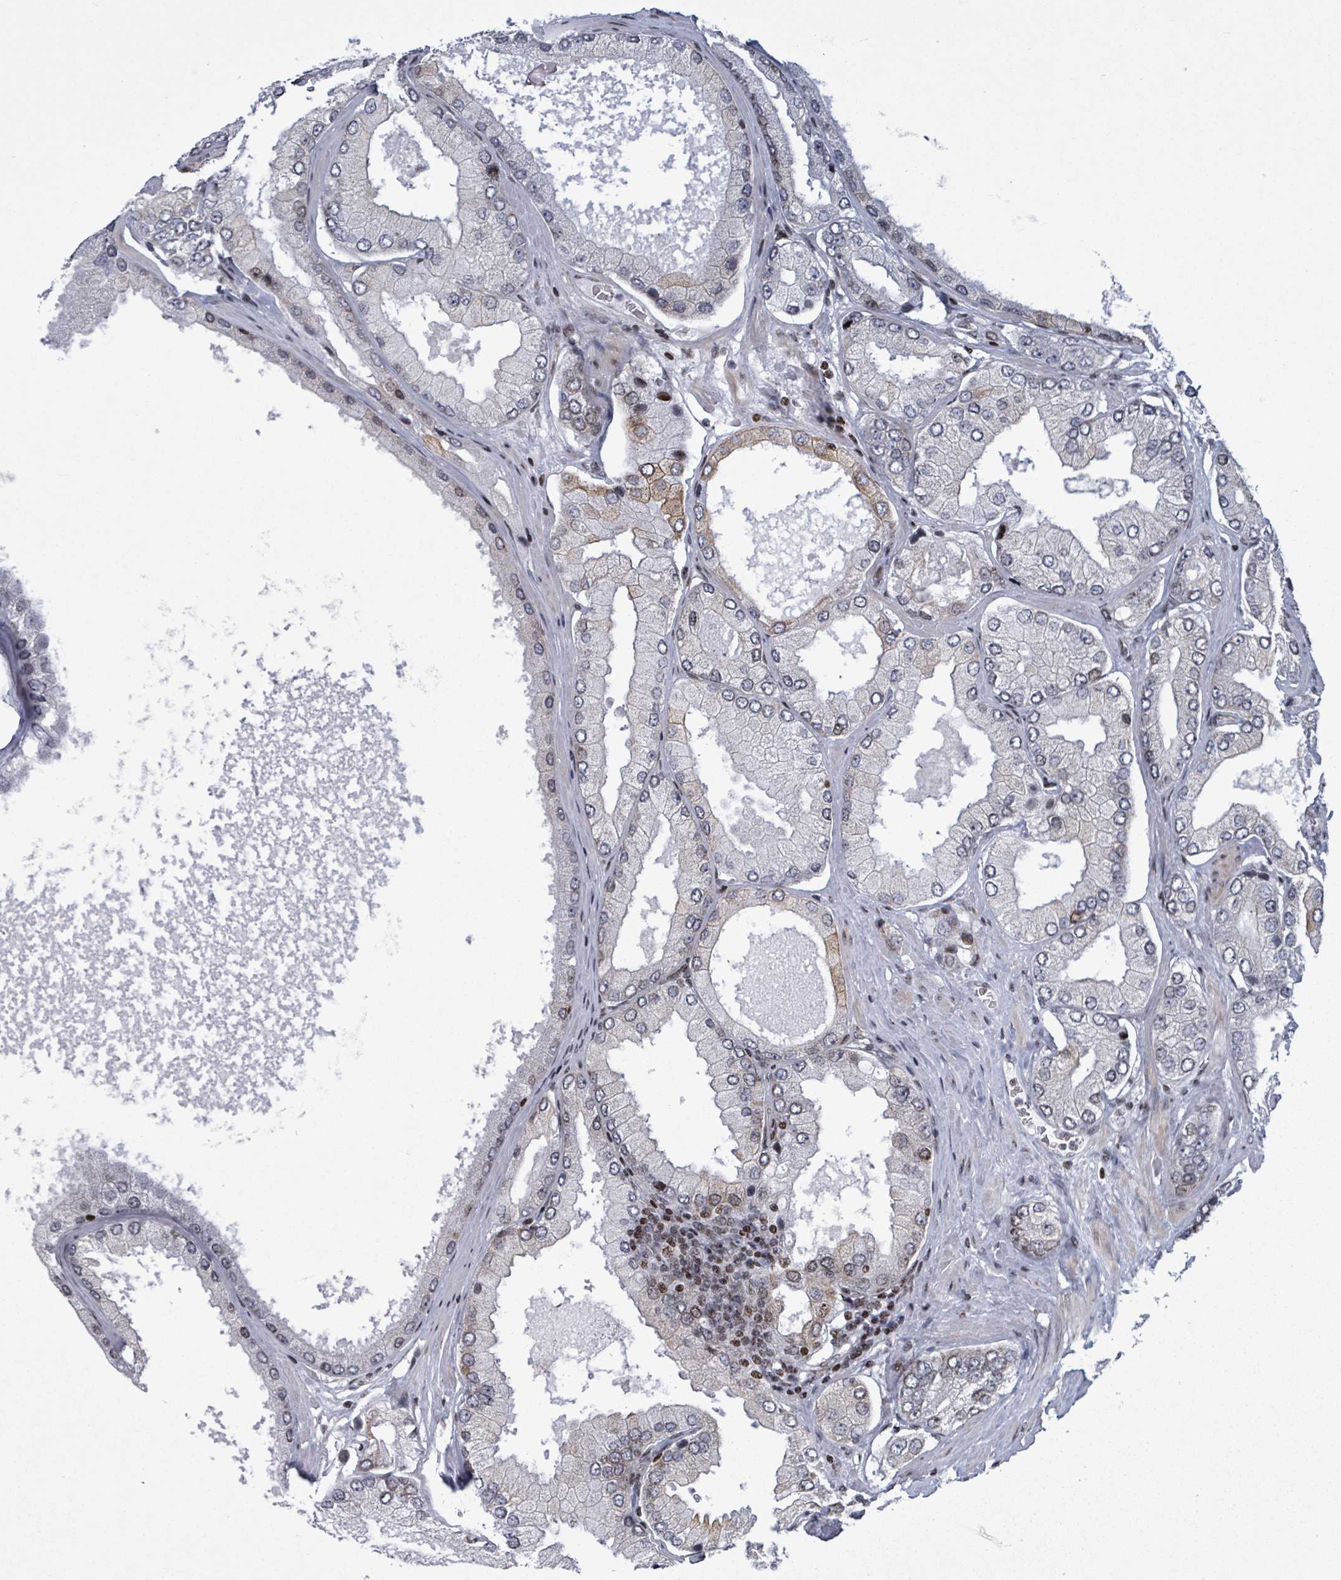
{"staining": {"intensity": "moderate", "quantity": "<25%", "location": "cytoplasmic/membranous"}, "tissue": "prostate cancer", "cell_type": "Tumor cells", "image_type": "cancer", "snomed": [{"axis": "morphology", "description": "Adenocarcinoma, Low grade"}, {"axis": "topography", "description": "Prostate"}], "caption": "An immunohistochemistry (IHC) photomicrograph of neoplastic tissue is shown. Protein staining in brown highlights moderate cytoplasmic/membranous positivity in adenocarcinoma (low-grade) (prostate) within tumor cells. (DAB (3,3'-diaminobenzidine) IHC with brightfield microscopy, high magnification).", "gene": "FNDC4", "patient": {"sex": "male", "age": 42}}